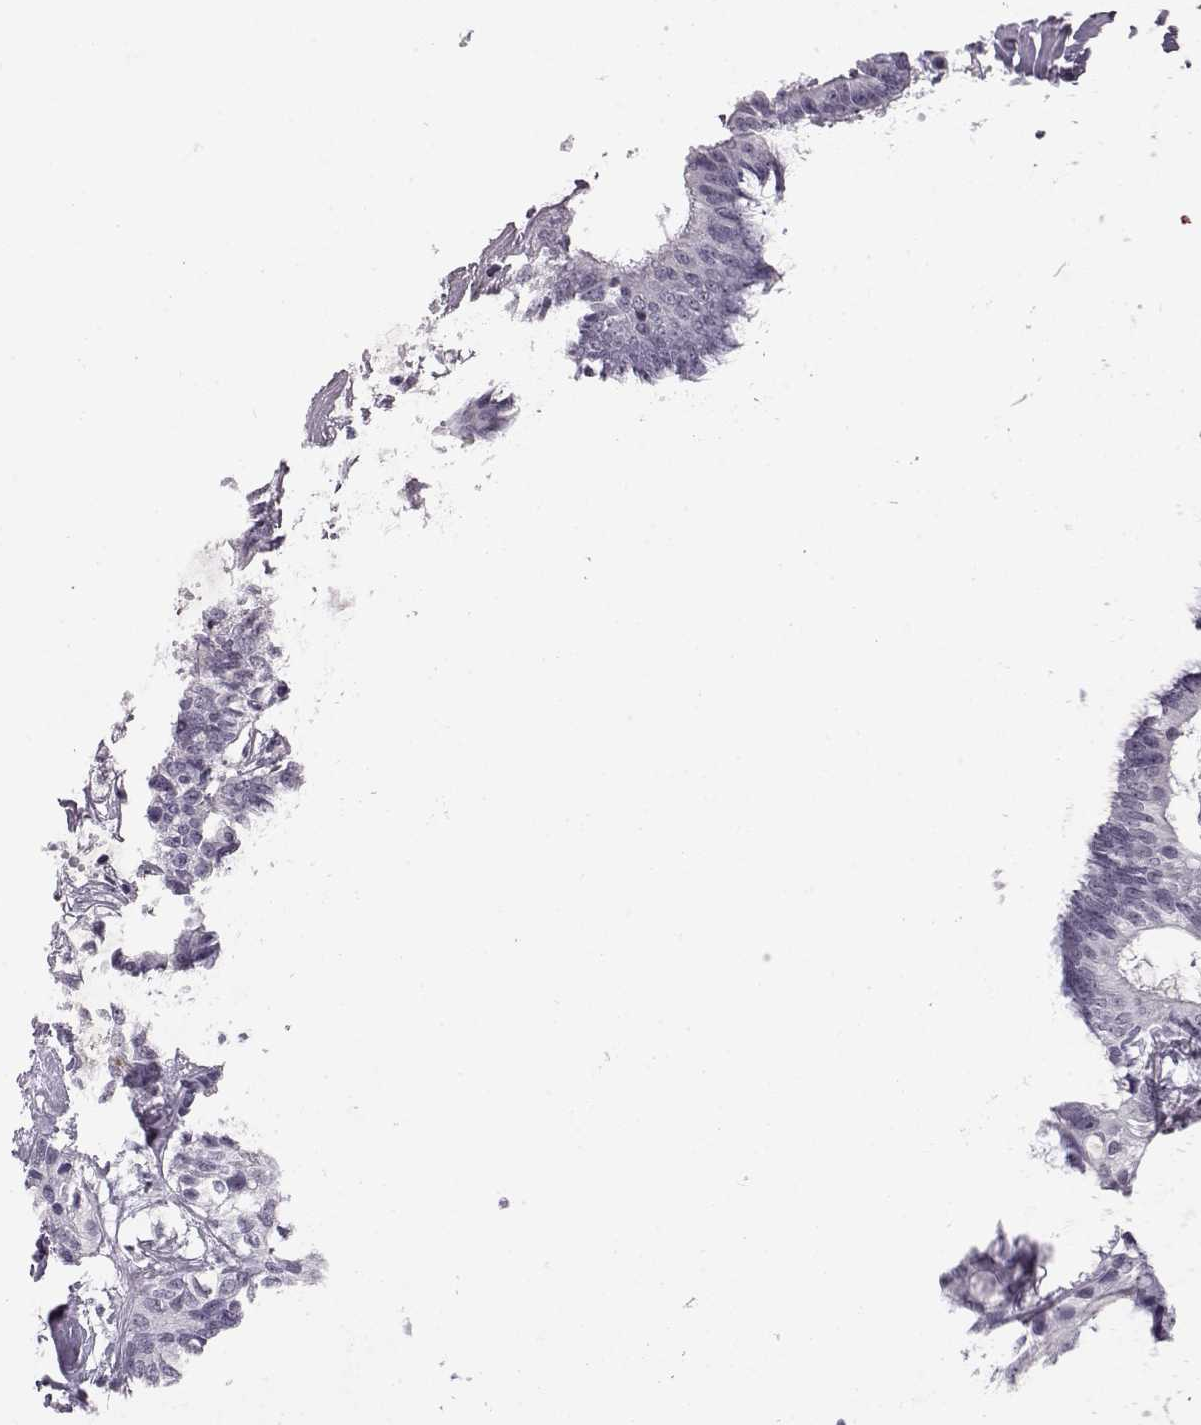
{"staining": {"intensity": "negative", "quantity": "none", "location": "none"}, "tissue": "colorectal cancer", "cell_type": "Tumor cells", "image_type": "cancer", "snomed": [{"axis": "morphology", "description": "Adenocarcinoma, NOS"}, {"axis": "topography", "description": "Colon"}, {"axis": "topography", "description": "Rectum"}], "caption": "Adenocarcinoma (colorectal) was stained to show a protein in brown. There is no significant expression in tumor cells.", "gene": "ADGRG2", "patient": {"sex": "male", "age": 57}}